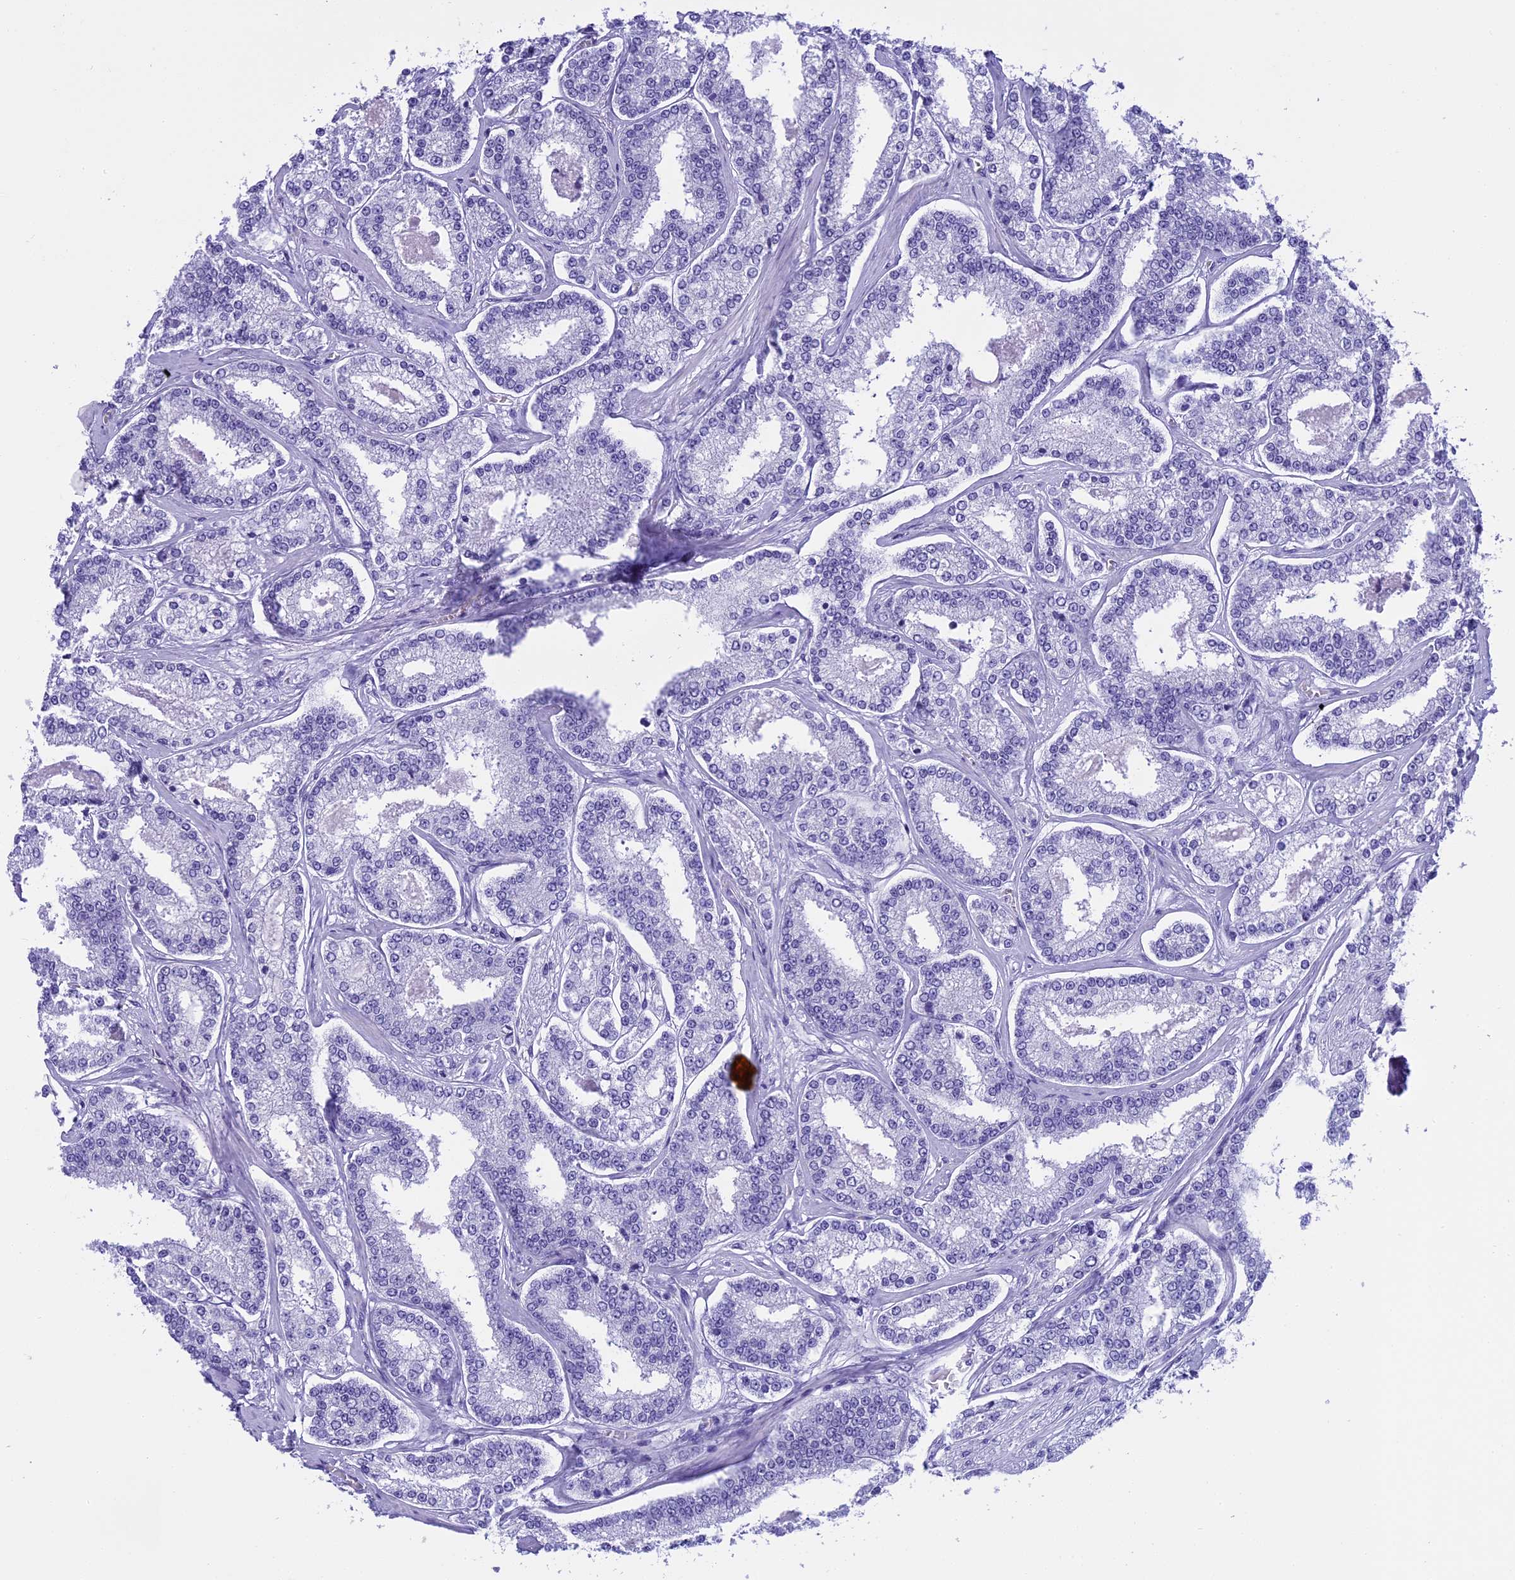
{"staining": {"intensity": "negative", "quantity": "none", "location": "none"}, "tissue": "prostate cancer", "cell_type": "Tumor cells", "image_type": "cancer", "snomed": [{"axis": "morphology", "description": "Normal tissue, NOS"}, {"axis": "morphology", "description": "Adenocarcinoma, High grade"}, {"axis": "topography", "description": "Prostate"}], "caption": "An immunohistochemistry (IHC) image of high-grade adenocarcinoma (prostate) is shown. There is no staining in tumor cells of high-grade adenocarcinoma (prostate).", "gene": "KCTD14", "patient": {"sex": "male", "age": 83}}